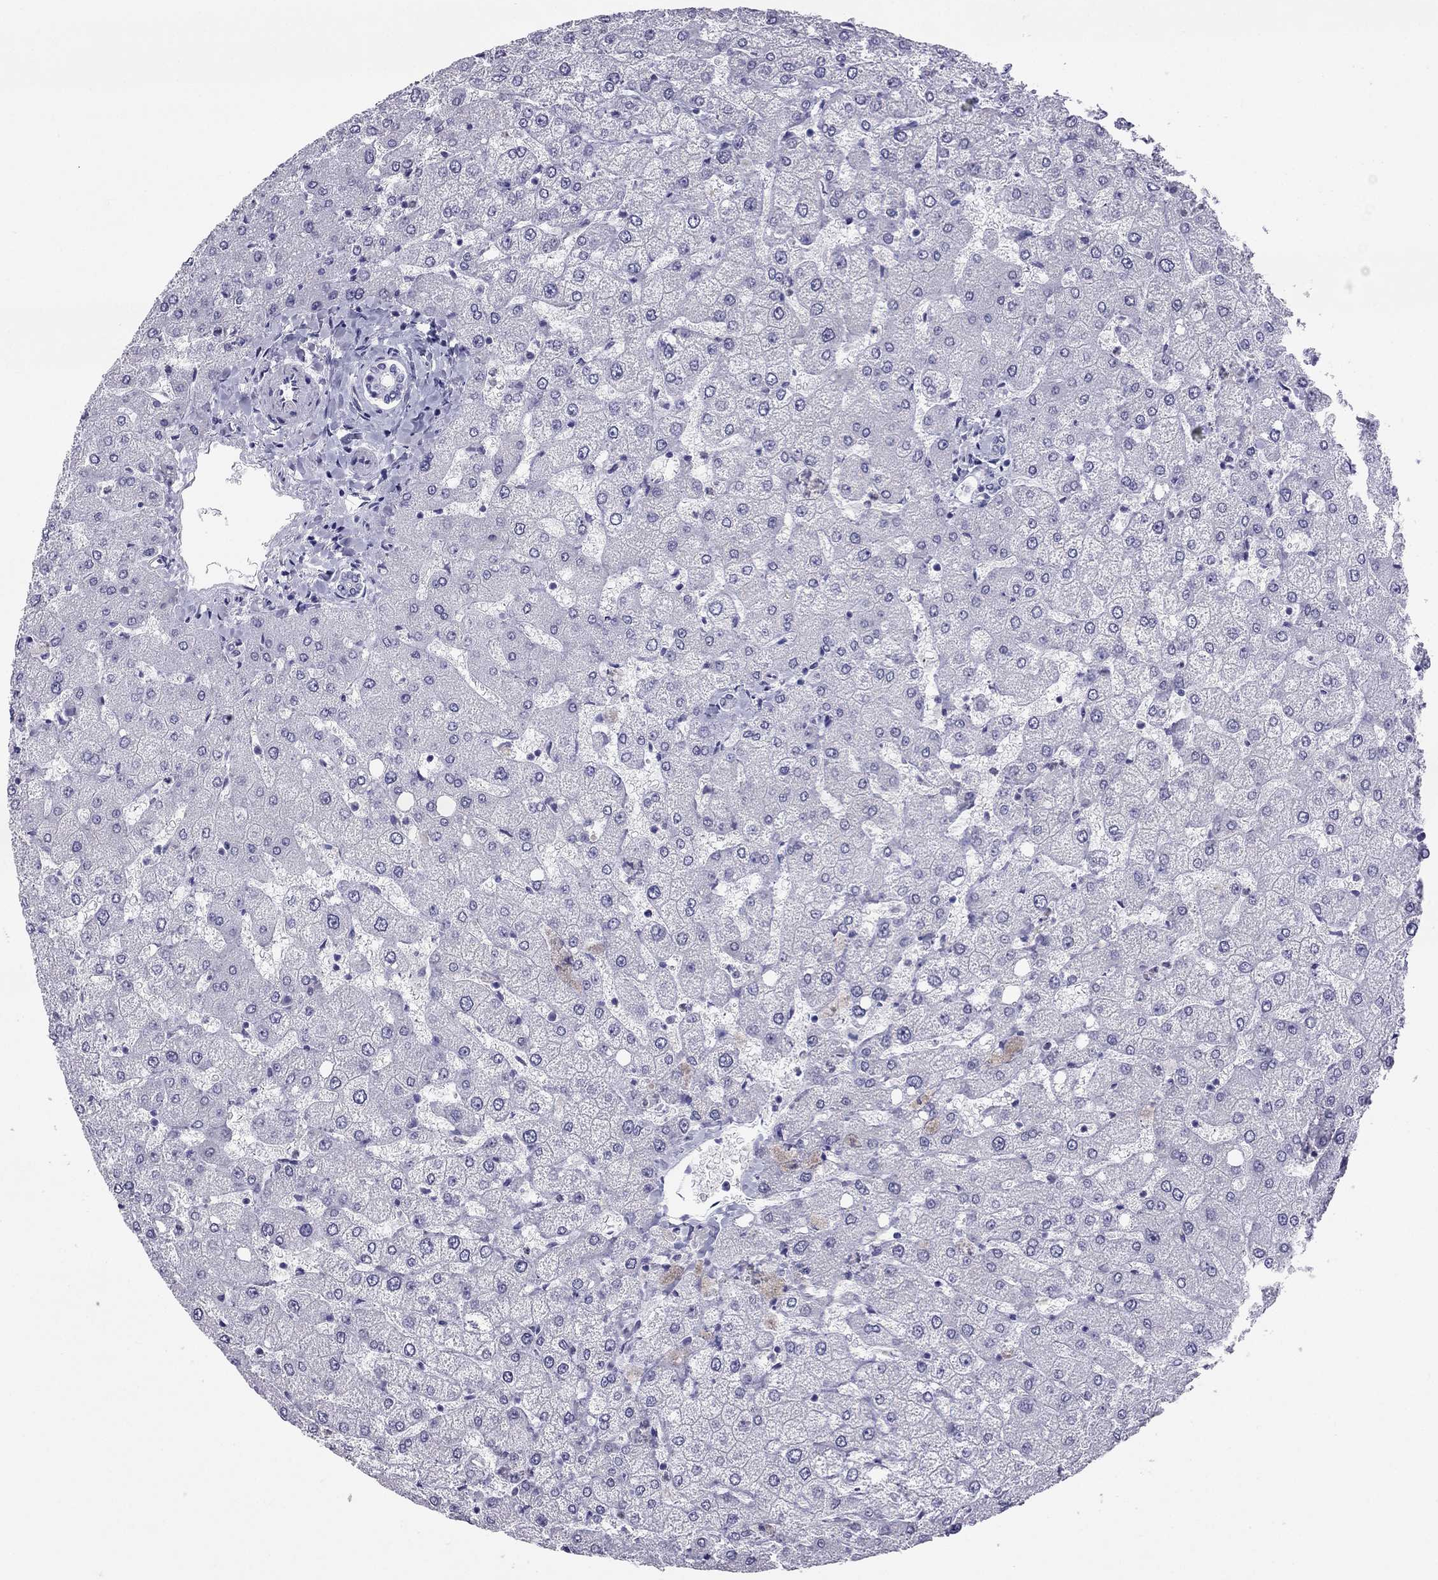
{"staining": {"intensity": "negative", "quantity": "none", "location": "none"}, "tissue": "liver", "cell_type": "Cholangiocytes", "image_type": "normal", "snomed": [{"axis": "morphology", "description": "Normal tissue, NOS"}, {"axis": "topography", "description": "Liver"}], "caption": "DAB (3,3'-diaminobenzidine) immunohistochemical staining of benign liver reveals no significant expression in cholangiocytes. (DAB IHC, high magnification).", "gene": "CROCC2", "patient": {"sex": "female", "age": 54}}